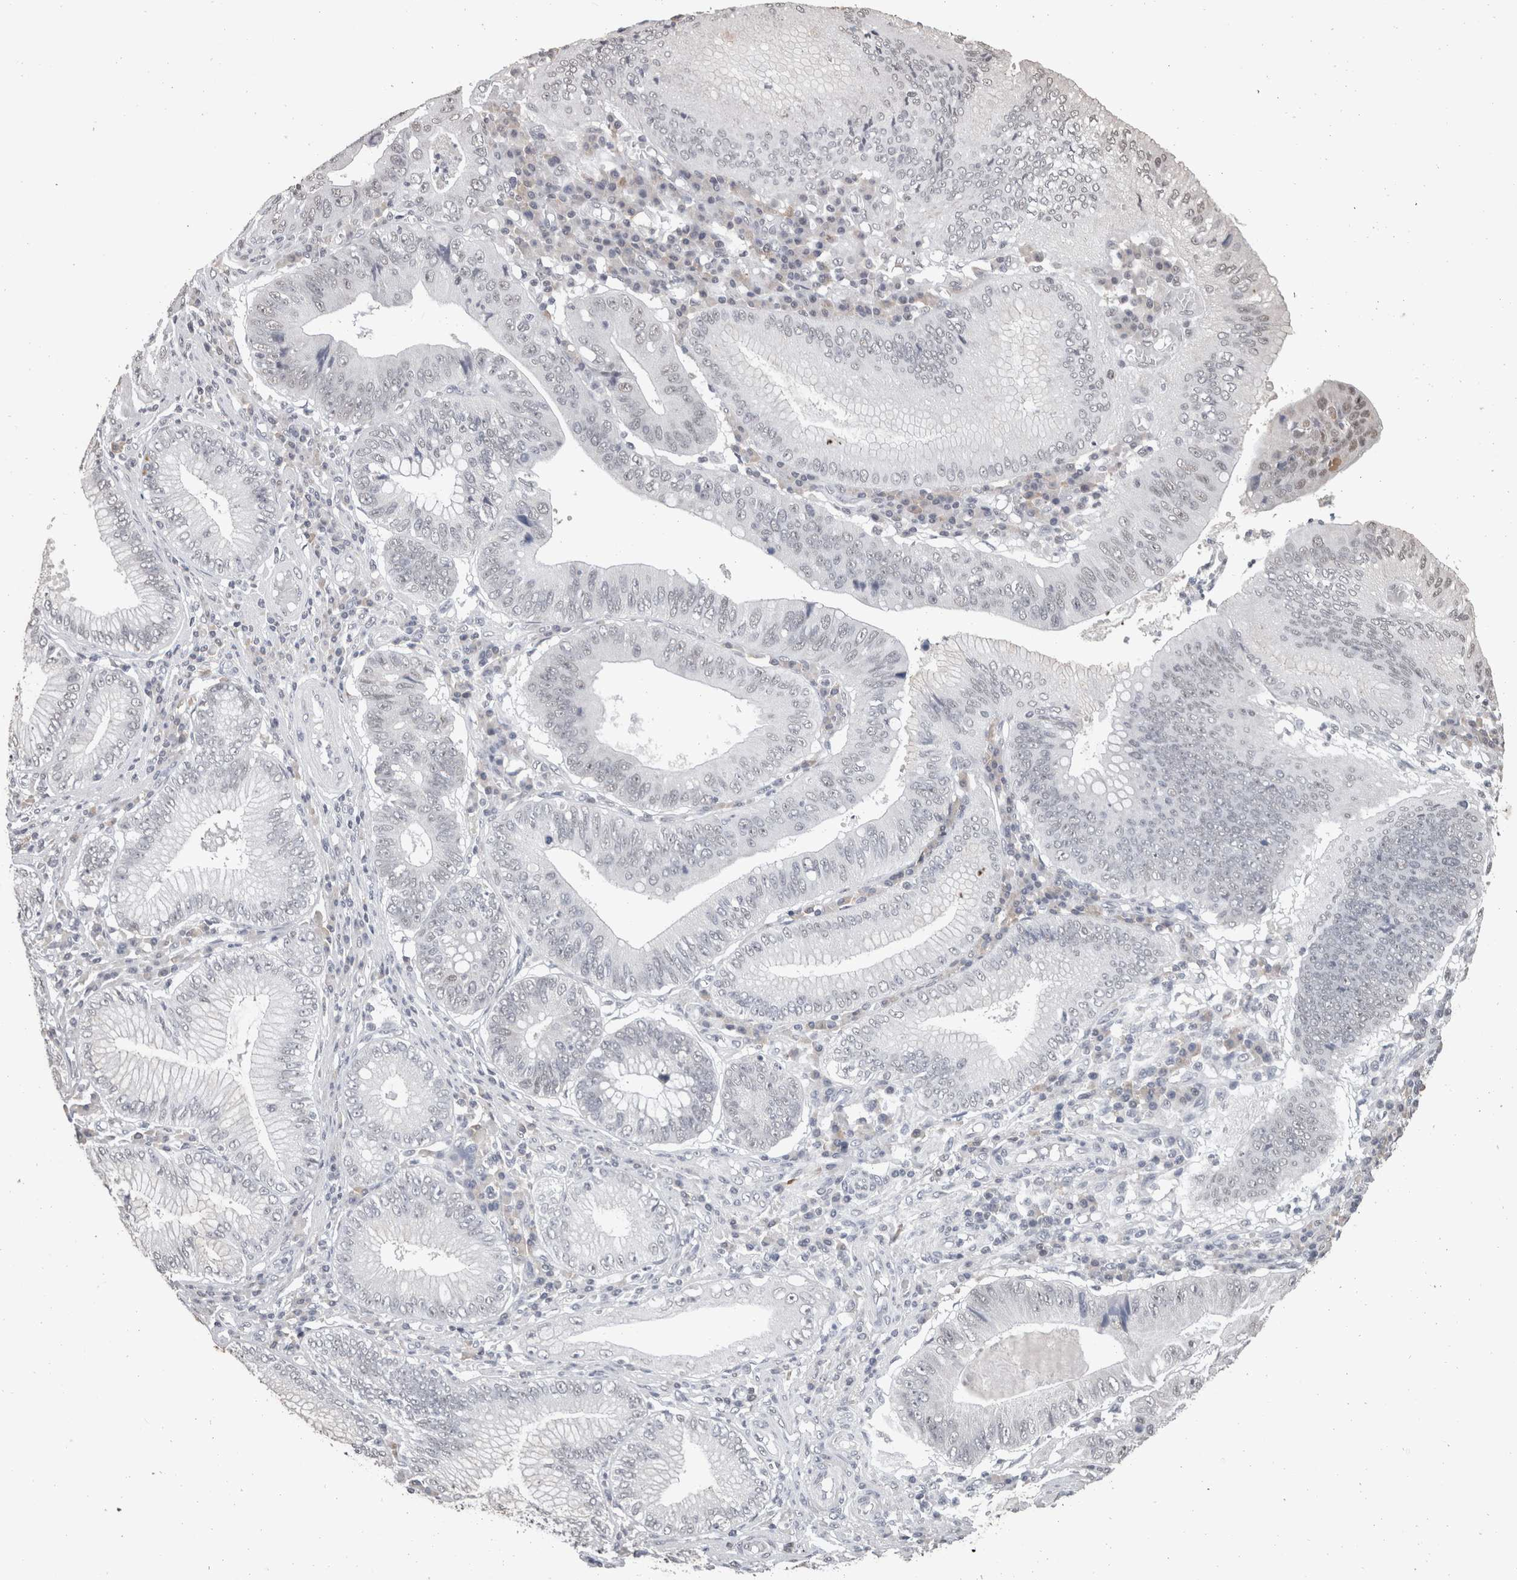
{"staining": {"intensity": "weak", "quantity": "<25%", "location": "nuclear"}, "tissue": "stomach cancer", "cell_type": "Tumor cells", "image_type": "cancer", "snomed": [{"axis": "morphology", "description": "Adenocarcinoma, NOS"}, {"axis": "topography", "description": "Stomach"}], "caption": "IHC histopathology image of human adenocarcinoma (stomach) stained for a protein (brown), which demonstrates no positivity in tumor cells.", "gene": "DDX17", "patient": {"sex": "male", "age": 59}}